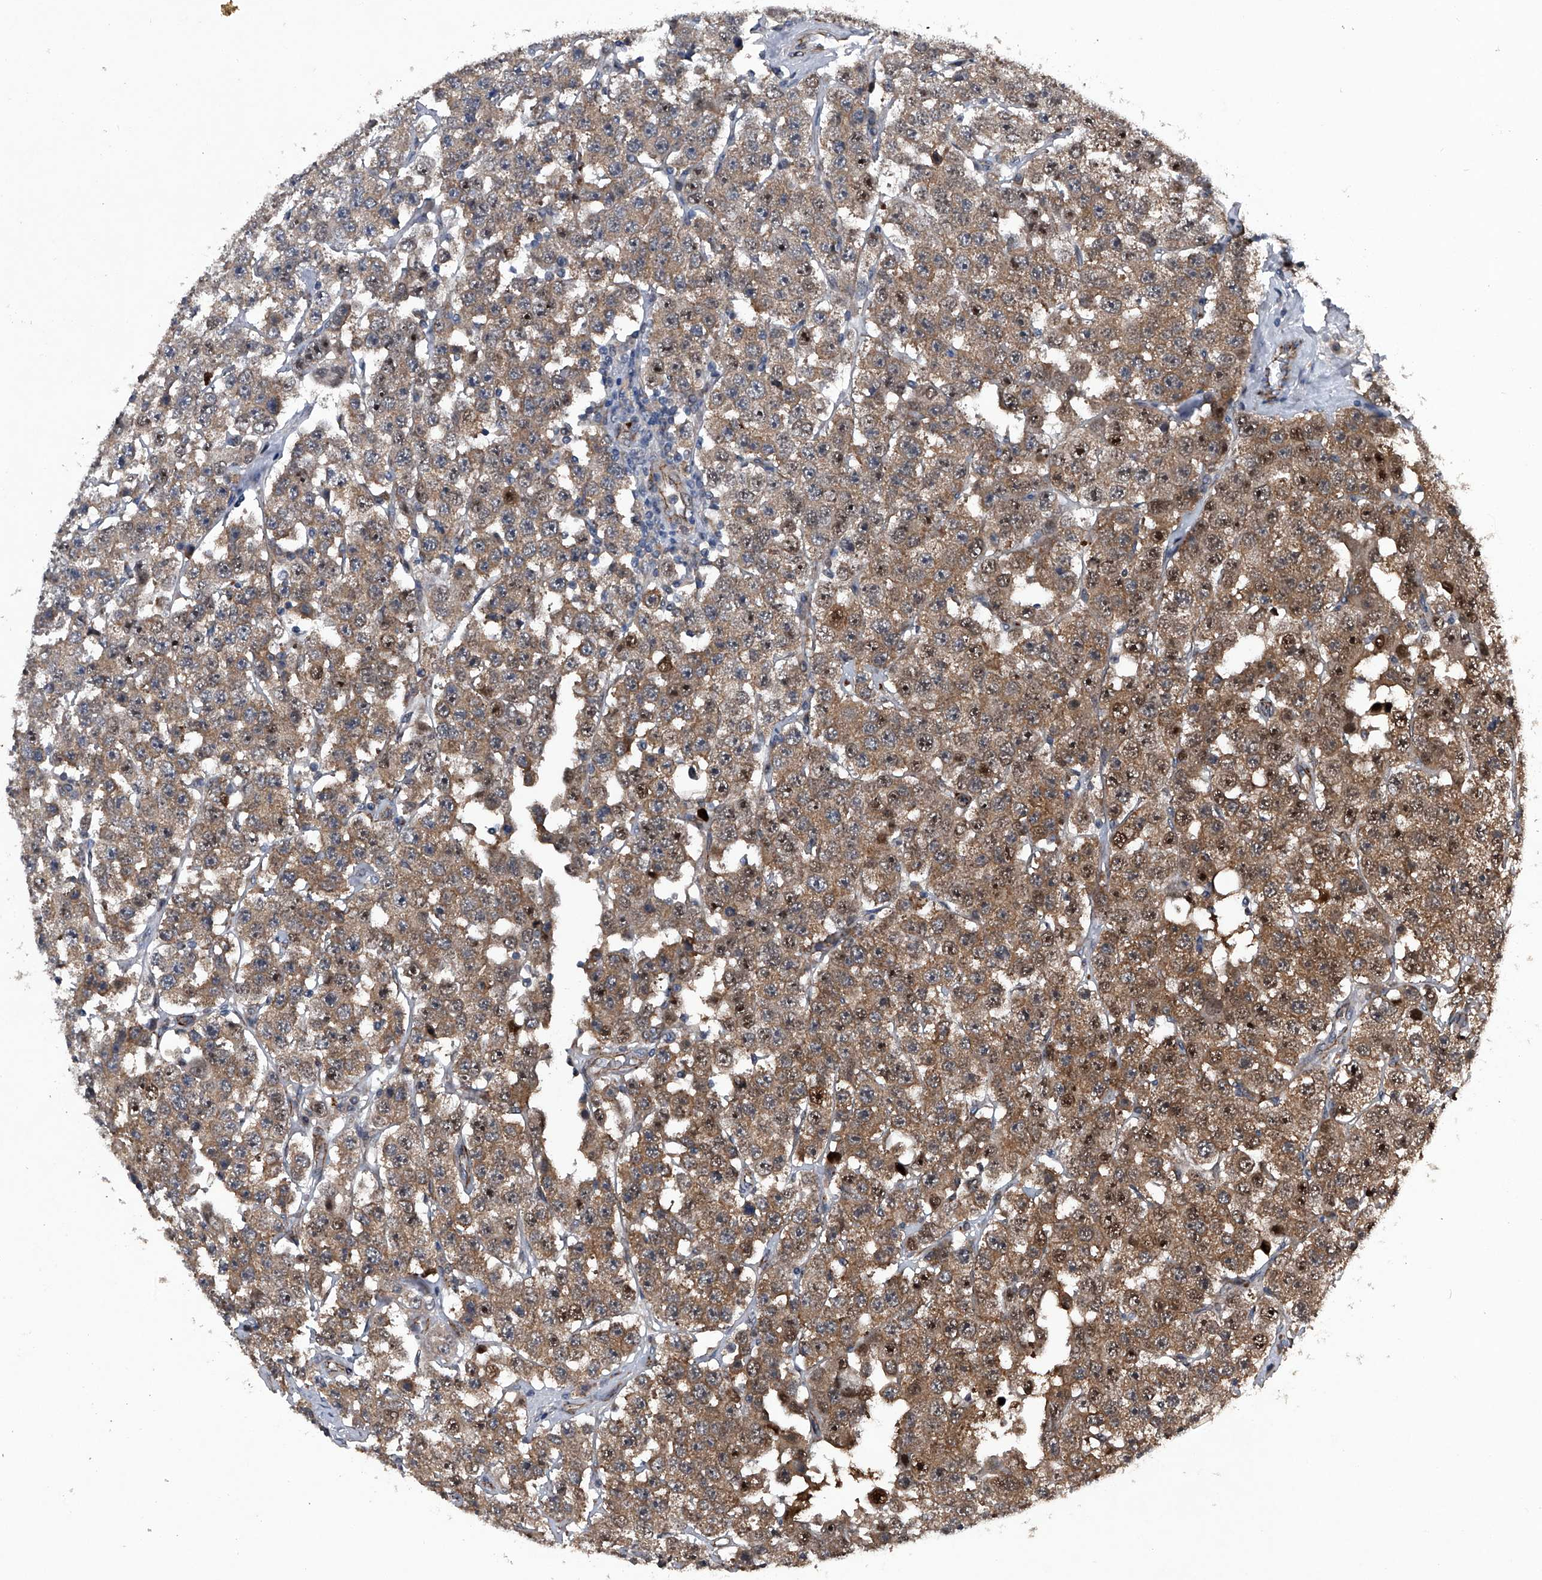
{"staining": {"intensity": "moderate", "quantity": ">75%", "location": "cytoplasmic/membranous,nuclear"}, "tissue": "testis cancer", "cell_type": "Tumor cells", "image_type": "cancer", "snomed": [{"axis": "morphology", "description": "Seminoma, NOS"}, {"axis": "topography", "description": "Testis"}], "caption": "Seminoma (testis) tissue reveals moderate cytoplasmic/membranous and nuclear staining in approximately >75% of tumor cells", "gene": "MAPKAP1", "patient": {"sex": "male", "age": 28}}